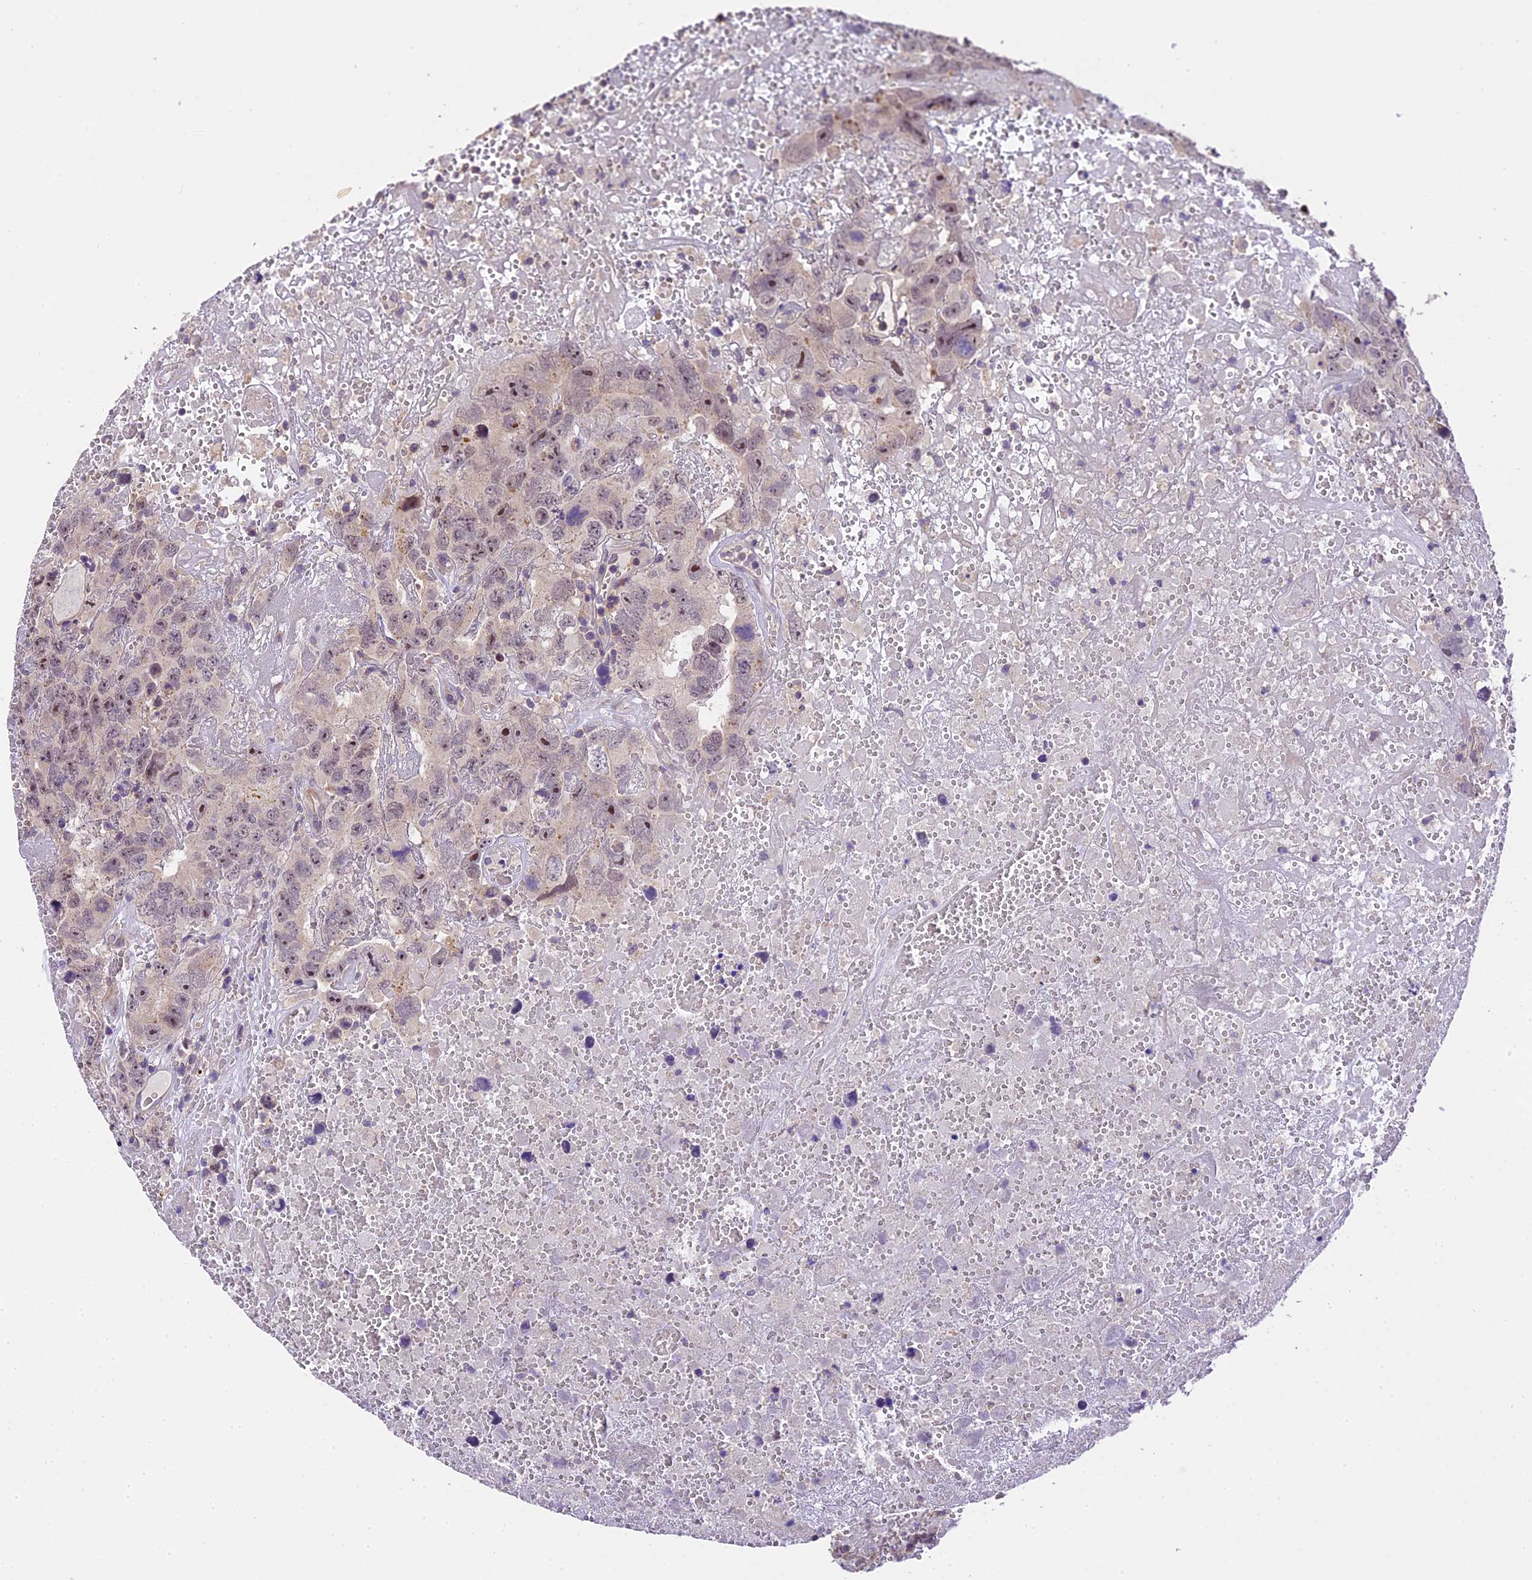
{"staining": {"intensity": "moderate", "quantity": "<25%", "location": "nuclear"}, "tissue": "testis cancer", "cell_type": "Tumor cells", "image_type": "cancer", "snomed": [{"axis": "morphology", "description": "Carcinoma, Embryonal, NOS"}, {"axis": "topography", "description": "Testis"}], "caption": "Immunohistochemical staining of human testis cancer reveals low levels of moderate nuclear protein expression in approximately <25% of tumor cells. Nuclei are stained in blue.", "gene": "DGKH", "patient": {"sex": "male", "age": 45}}